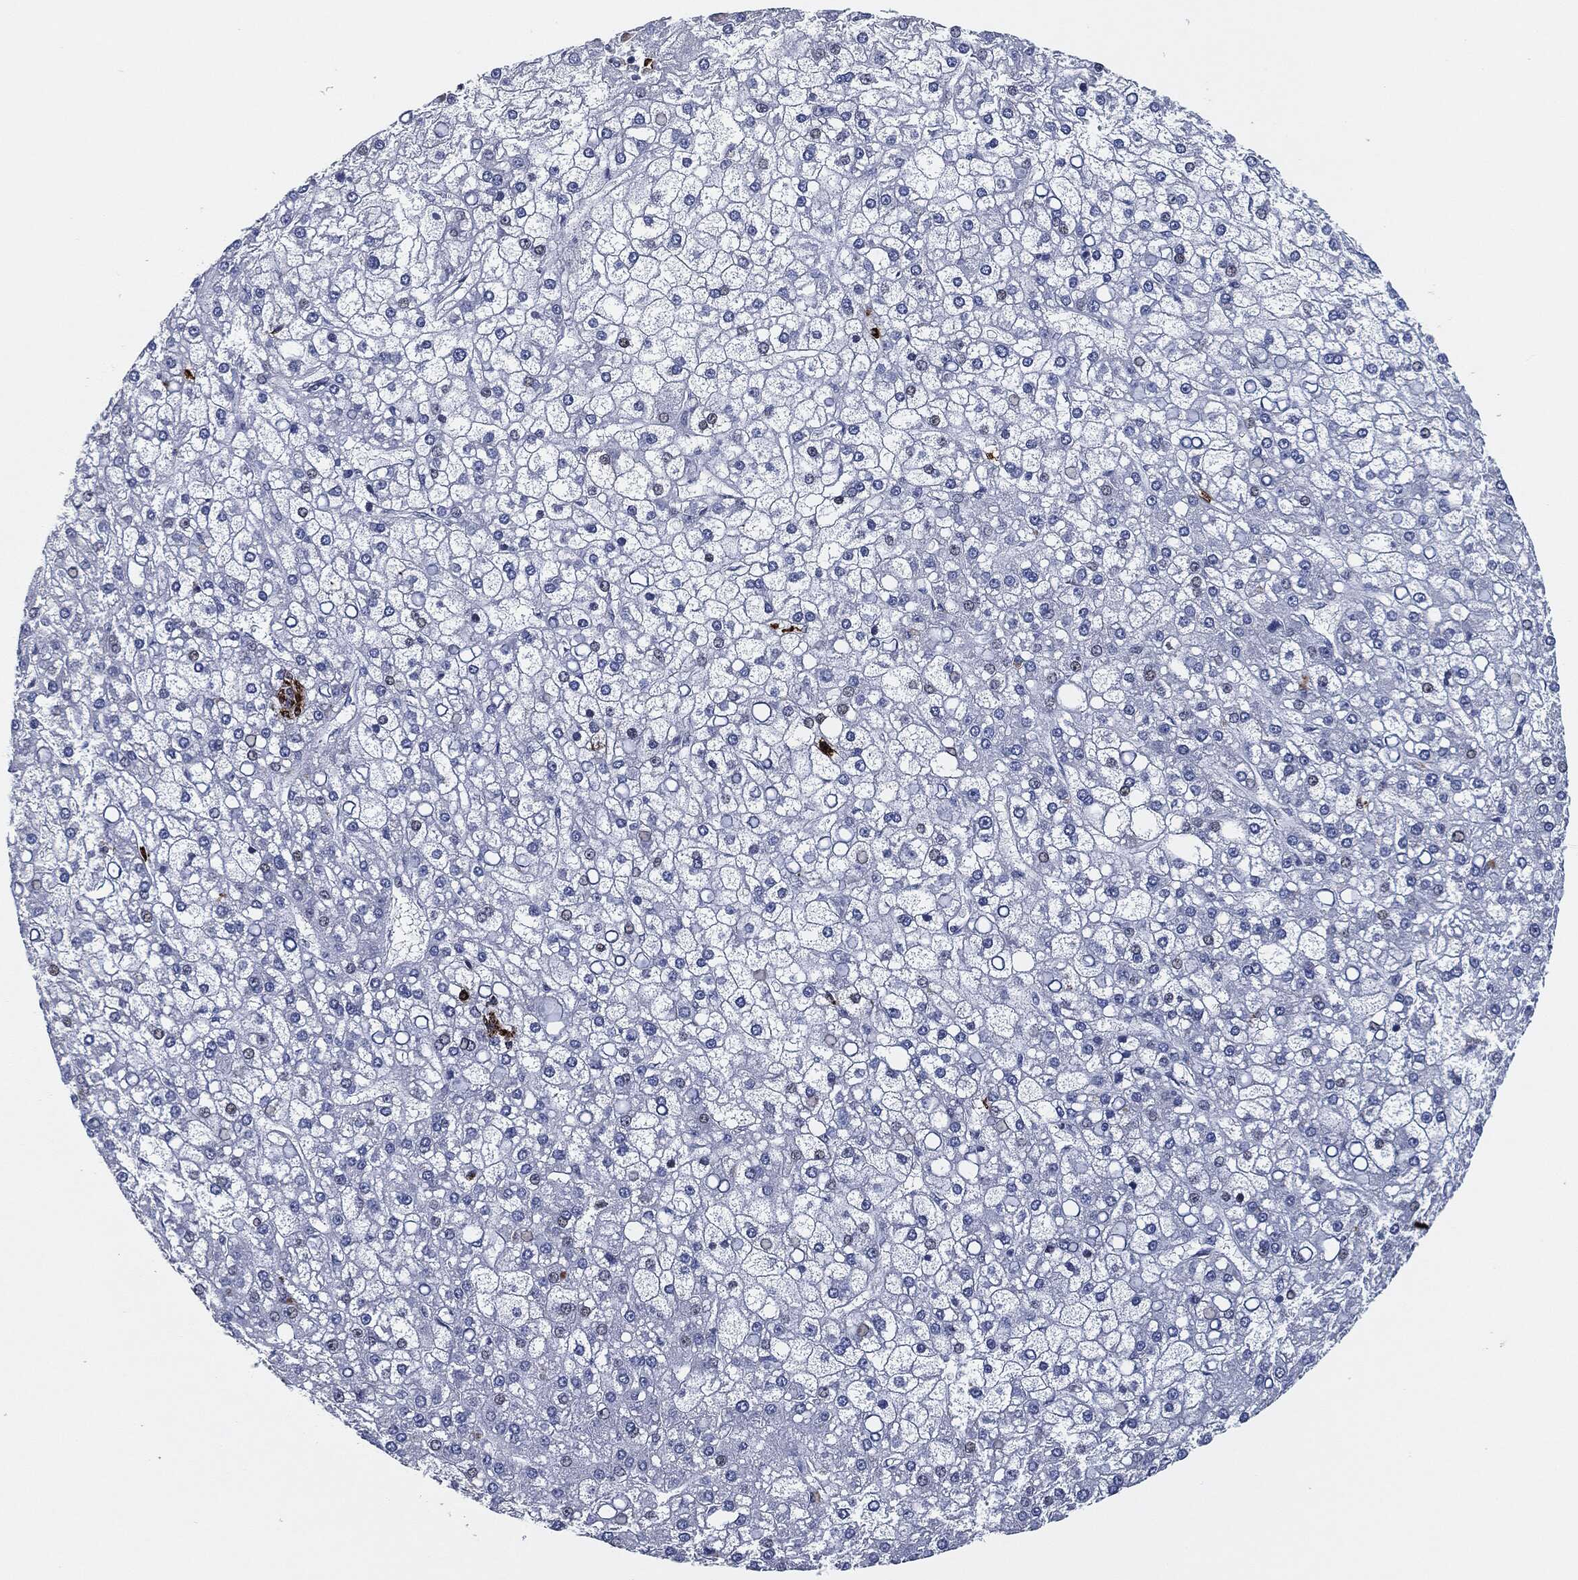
{"staining": {"intensity": "weak", "quantity": "<25%", "location": "nuclear"}, "tissue": "liver cancer", "cell_type": "Tumor cells", "image_type": "cancer", "snomed": [{"axis": "morphology", "description": "Carcinoma, Hepatocellular, NOS"}, {"axis": "topography", "description": "Liver"}], "caption": "This is a photomicrograph of IHC staining of liver hepatocellular carcinoma, which shows no staining in tumor cells. The staining was performed using DAB (3,3'-diaminobenzidine) to visualize the protein expression in brown, while the nuclei were stained in blue with hematoxylin (Magnification: 20x).", "gene": "MPO", "patient": {"sex": "male", "age": 67}}